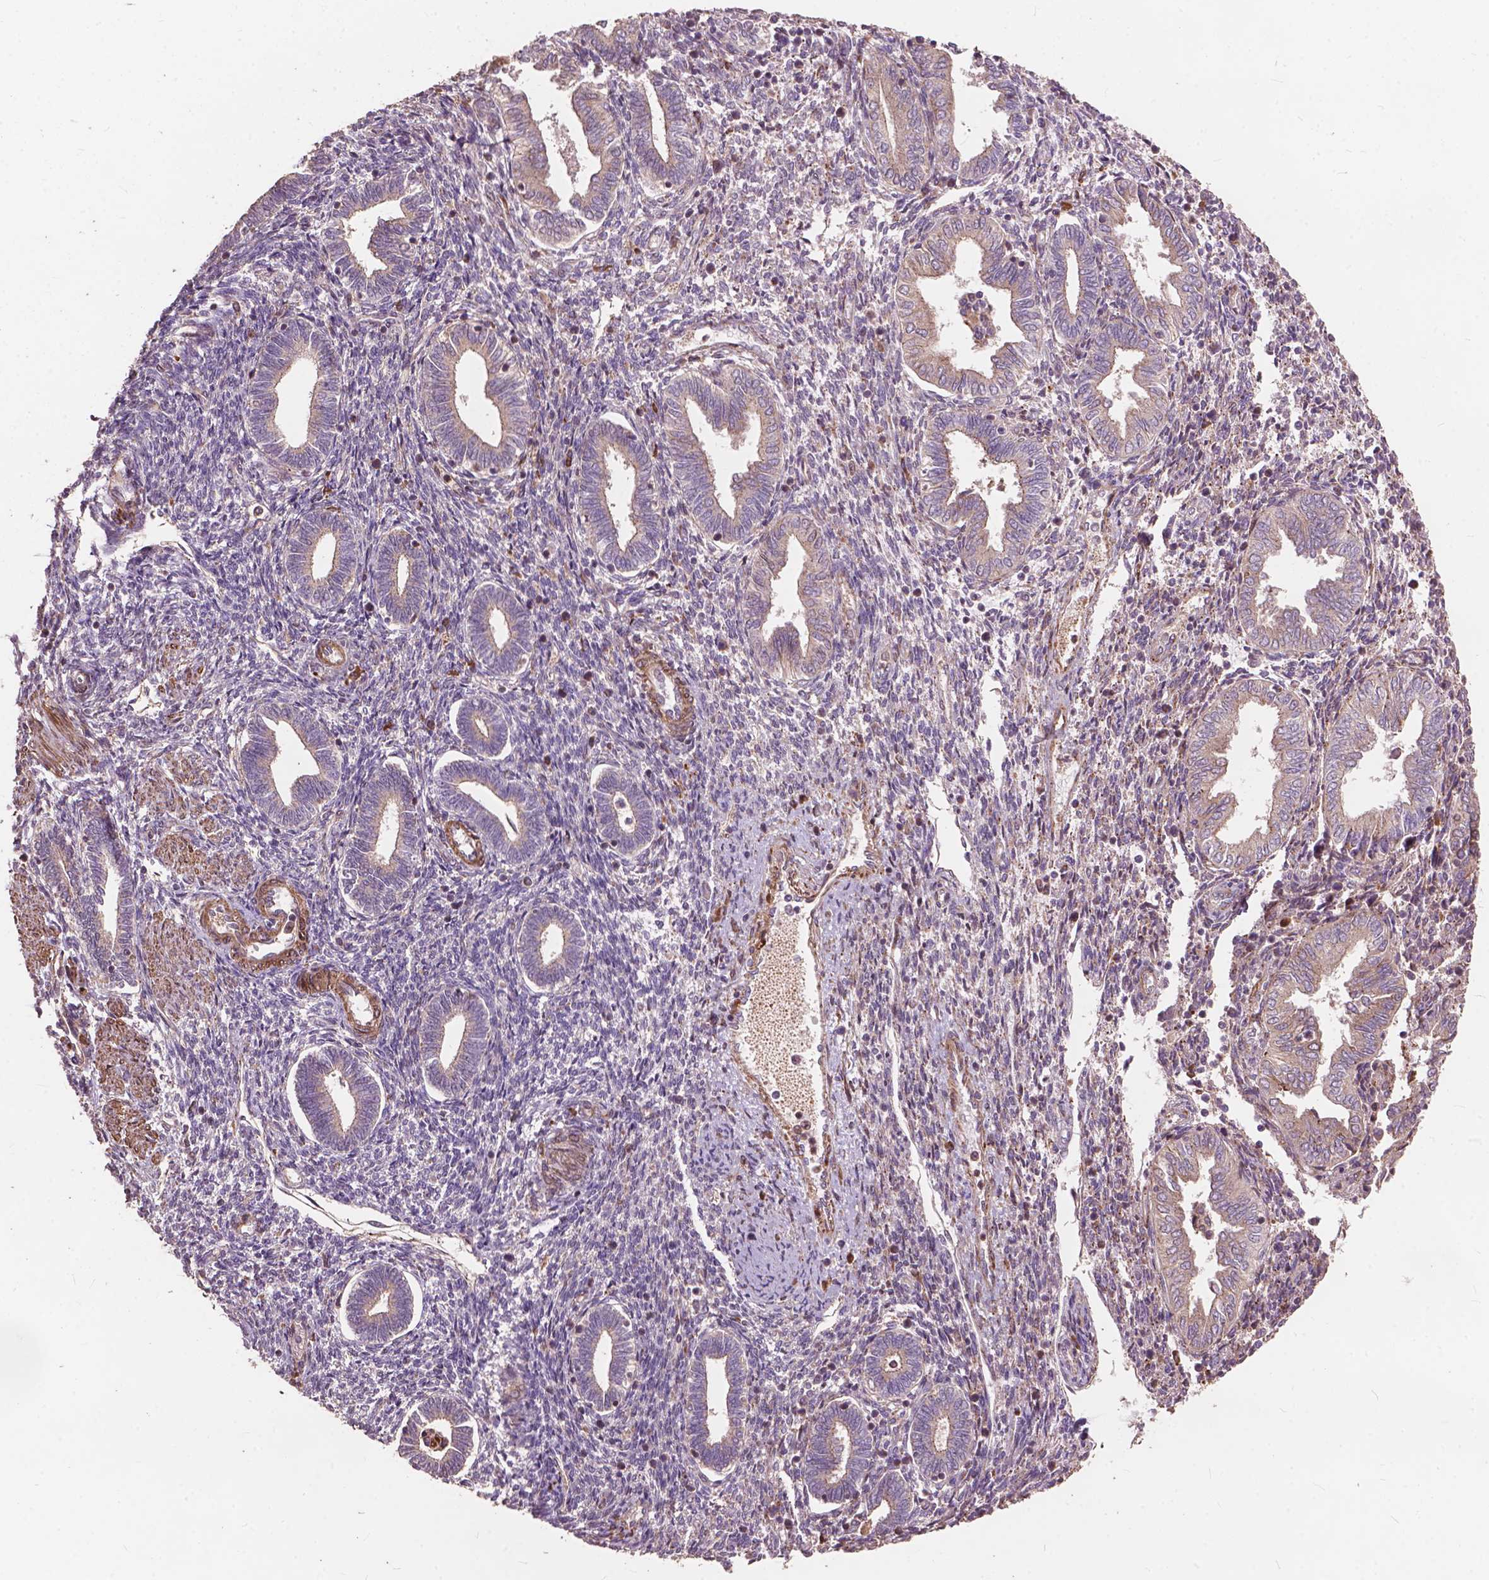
{"staining": {"intensity": "negative", "quantity": "none", "location": "none"}, "tissue": "endometrium", "cell_type": "Cells in endometrial stroma", "image_type": "normal", "snomed": [{"axis": "morphology", "description": "Normal tissue, NOS"}, {"axis": "topography", "description": "Endometrium"}], "caption": "DAB (3,3'-diaminobenzidine) immunohistochemical staining of normal human endometrium displays no significant positivity in cells in endometrial stroma.", "gene": "FNIP1", "patient": {"sex": "female", "age": 42}}